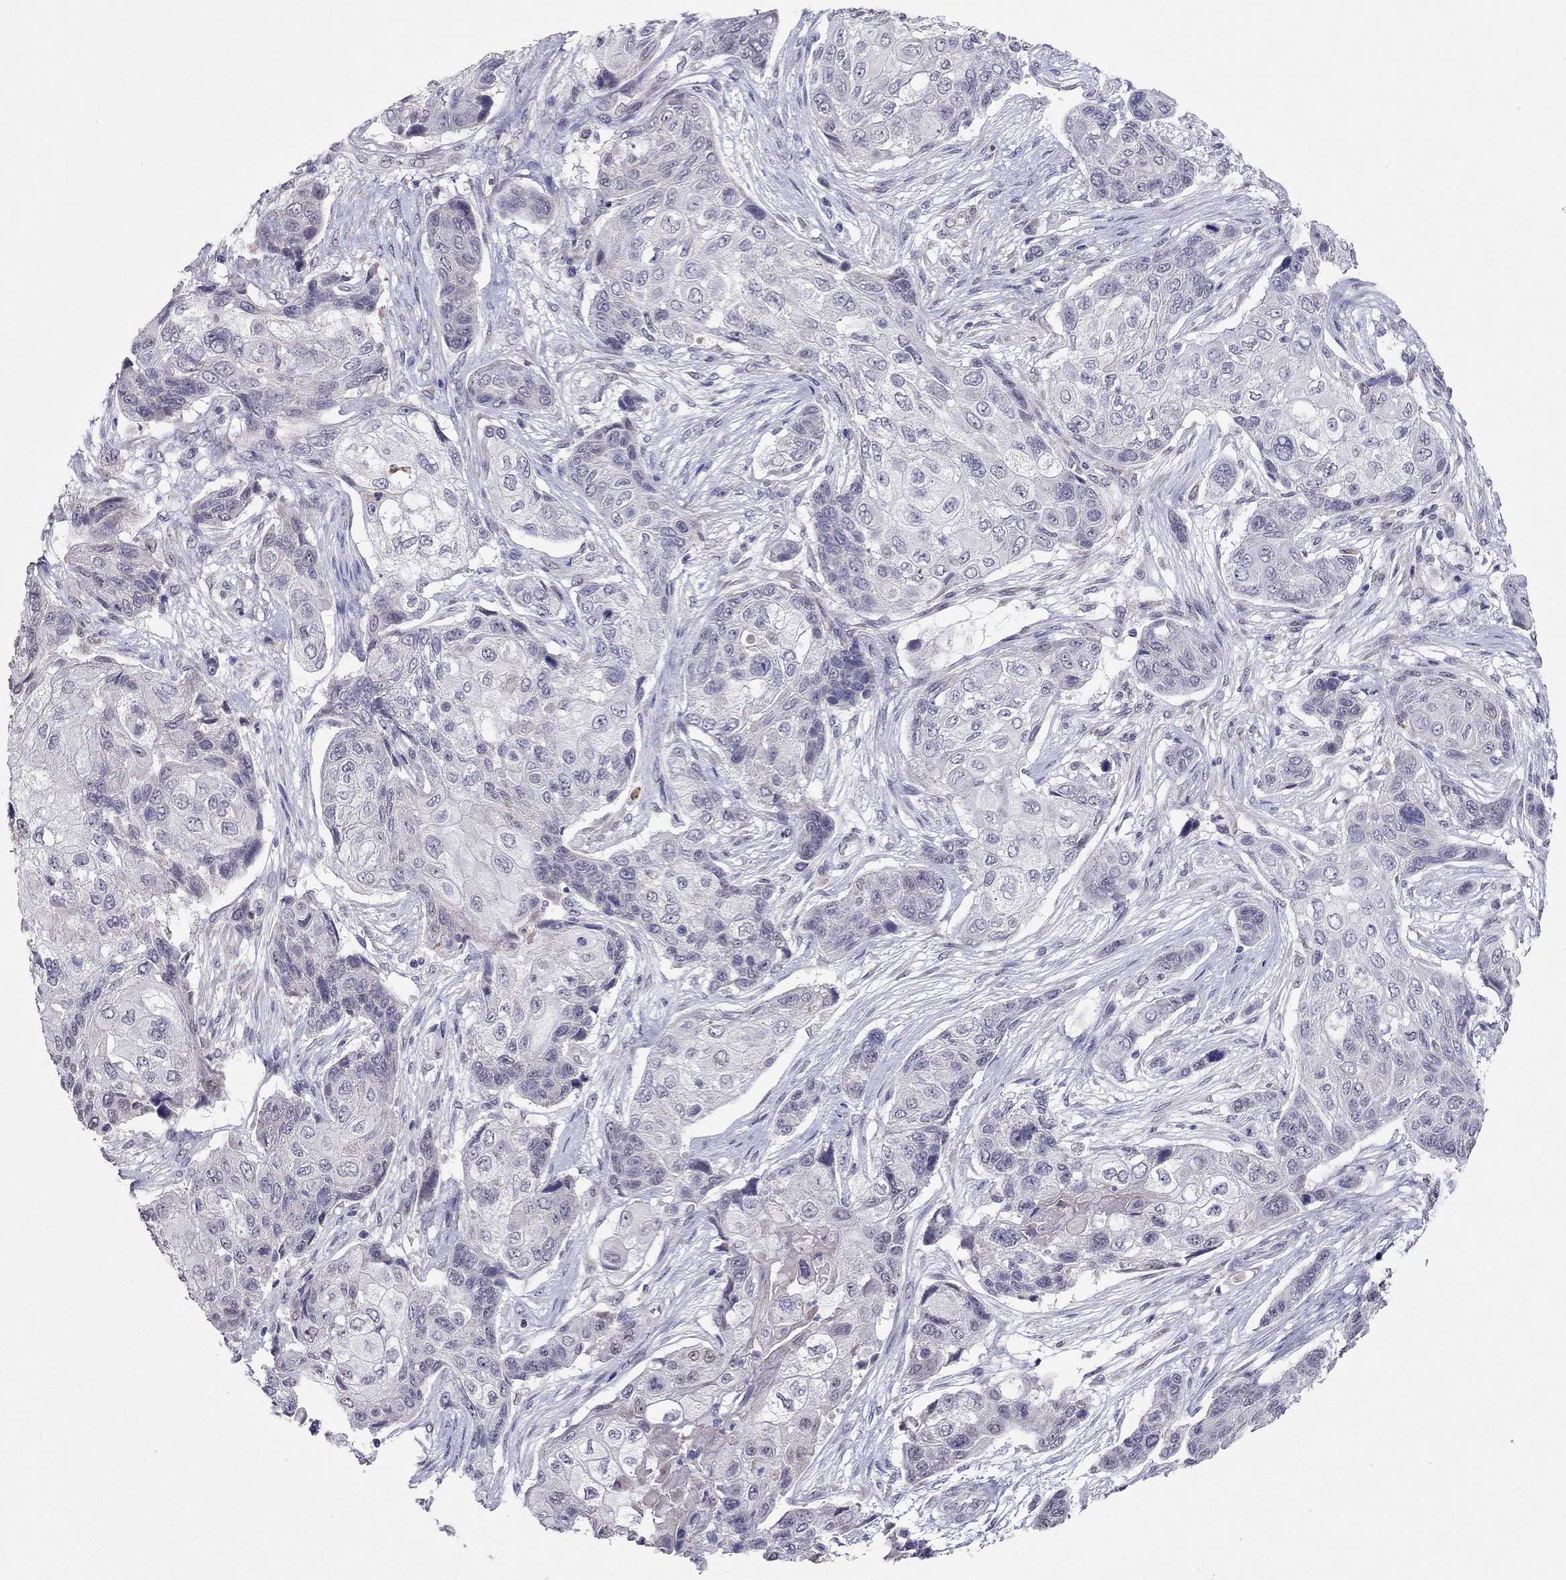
{"staining": {"intensity": "negative", "quantity": "none", "location": "none"}, "tissue": "lung cancer", "cell_type": "Tumor cells", "image_type": "cancer", "snomed": [{"axis": "morphology", "description": "Squamous cell carcinoma, NOS"}, {"axis": "topography", "description": "Lung"}], "caption": "Immunohistochemistry image of neoplastic tissue: human squamous cell carcinoma (lung) stained with DAB (3,3'-diaminobenzidine) shows no significant protein positivity in tumor cells. Nuclei are stained in blue.", "gene": "MYO3B", "patient": {"sex": "male", "age": 69}}